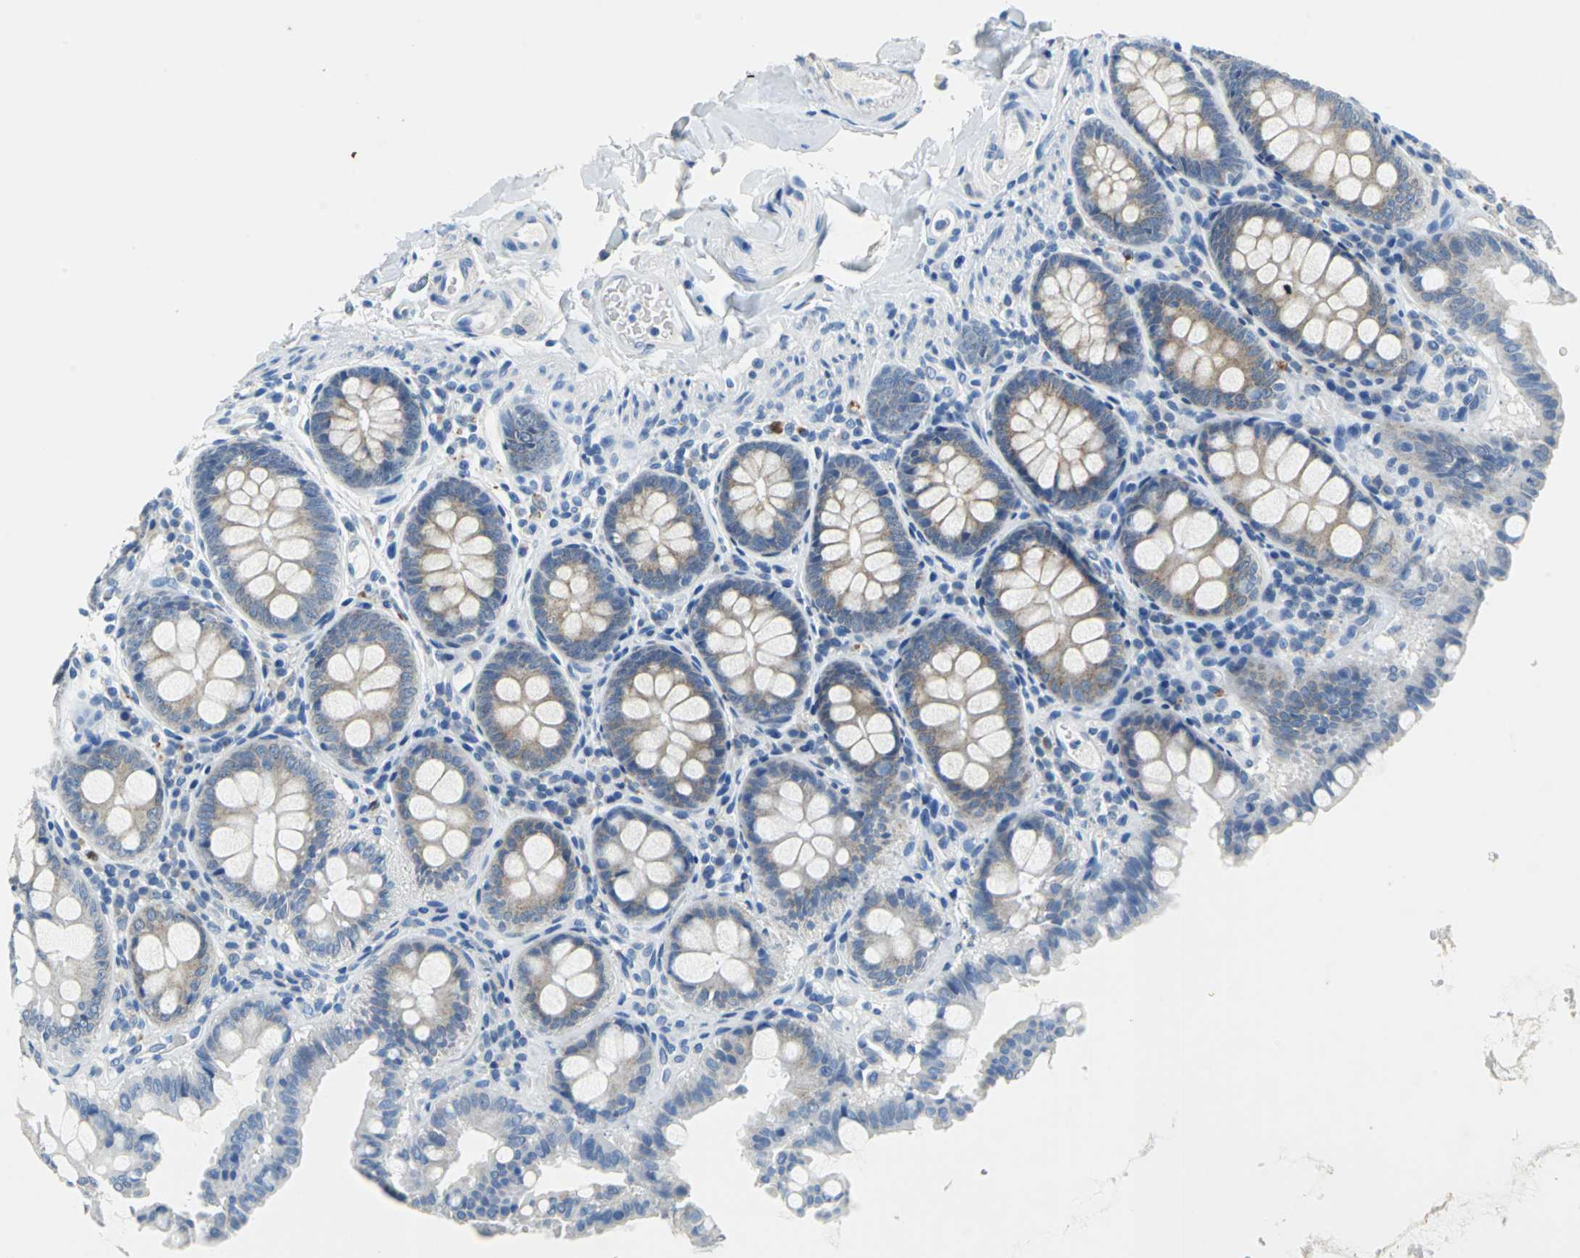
{"staining": {"intensity": "negative", "quantity": "none", "location": "none"}, "tissue": "colon", "cell_type": "Endothelial cells", "image_type": "normal", "snomed": [{"axis": "morphology", "description": "Normal tissue, NOS"}, {"axis": "topography", "description": "Colon"}], "caption": "DAB immunohistochemical staining of normal human colon demonstrates no significant positivity in endothelial cells.", "gene": "TEX264", "patient": {"sex": "female", "age": 61}}